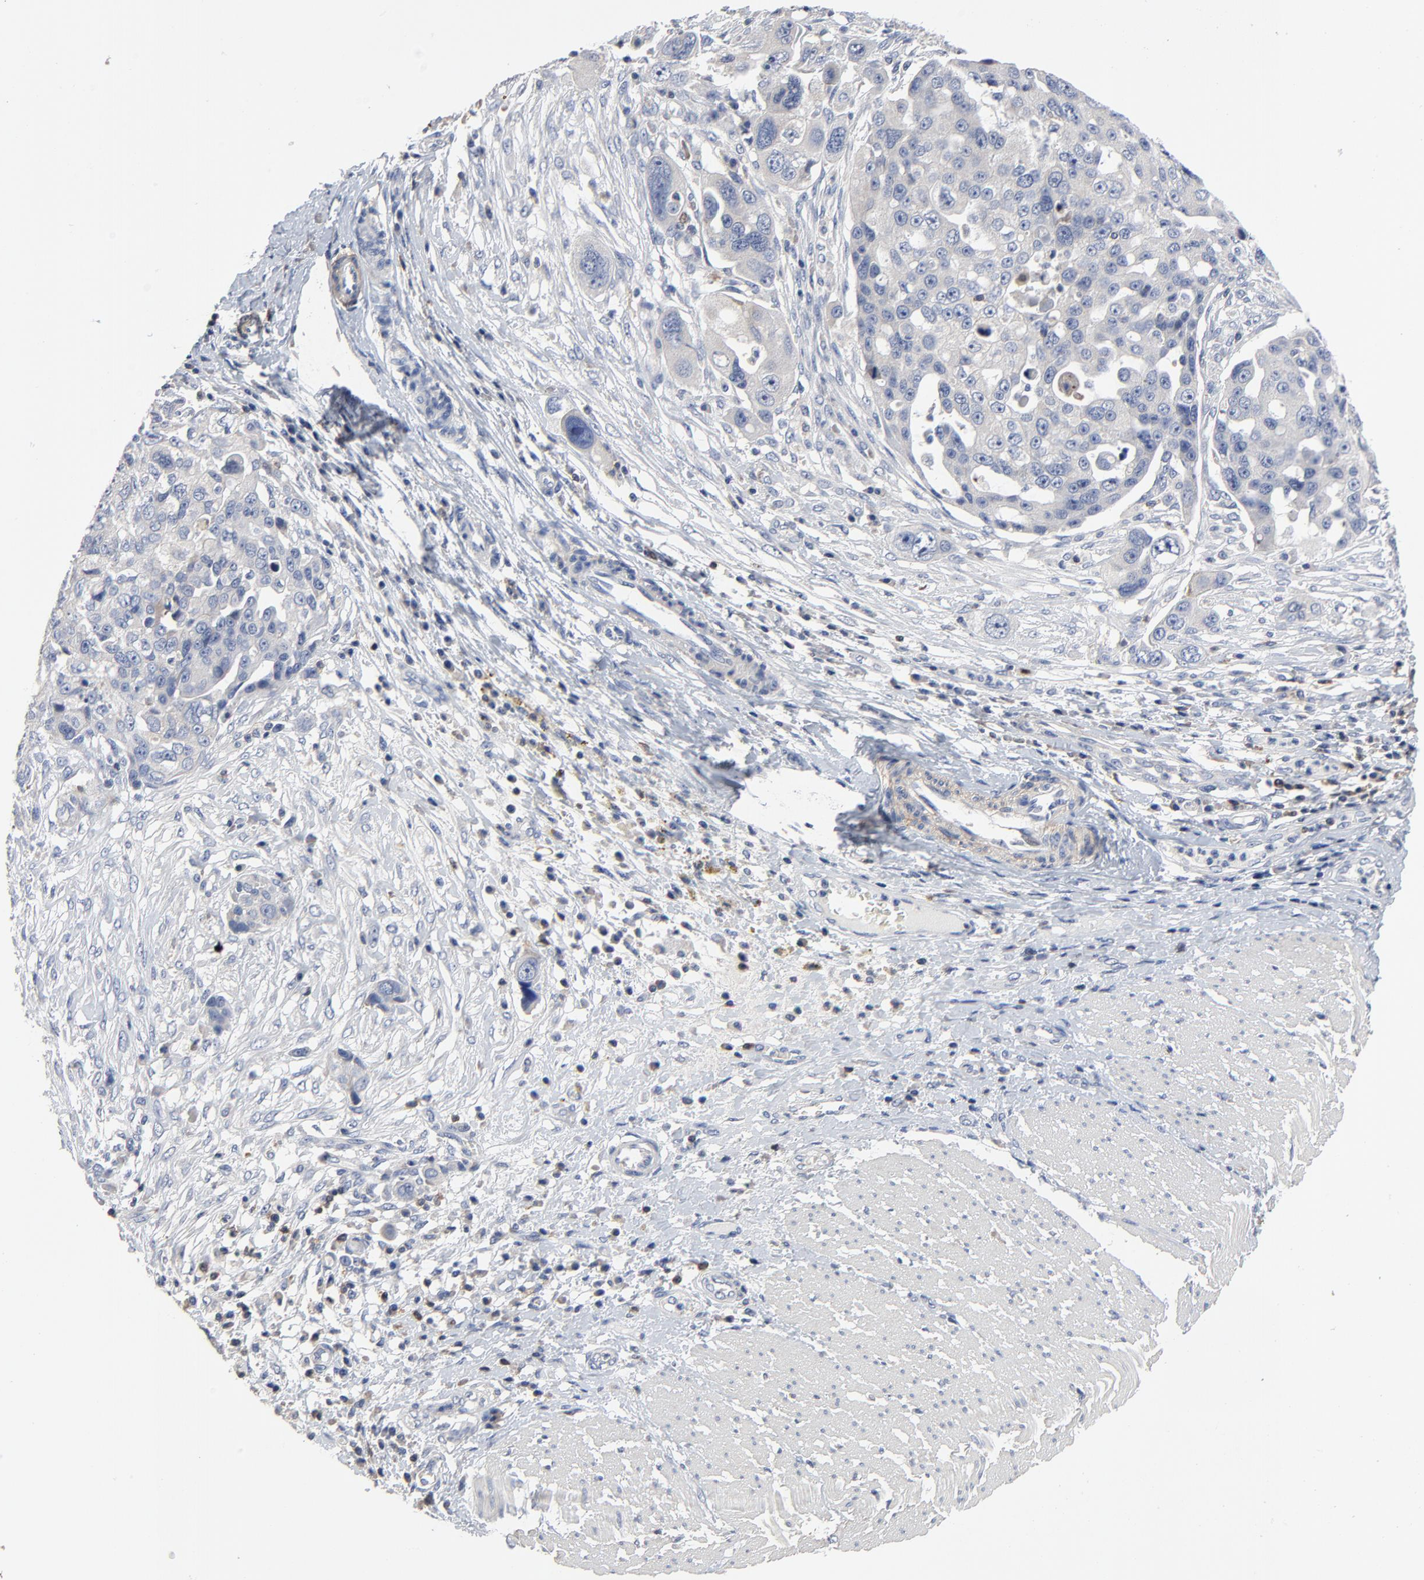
{"staining": {"intensity": "negative", "quantity": "none", "location": "none"}, "tissue": "ovarian cancer", "cell_type": "Tumor cells", "image_type": "cancer", "snomed": [{"axis": "morphology", "description": "Carcinoma, endometroid"}, {"axis": "topography", "description": "Ovary"}], "caption": "Immunohistochemistry (IHC) of ovarian cancer (endometroid carcinoma) exhibits no expression in tumor cells.", "gene": "SKAP1", "patient": {"sex": "female", "age": 75}}